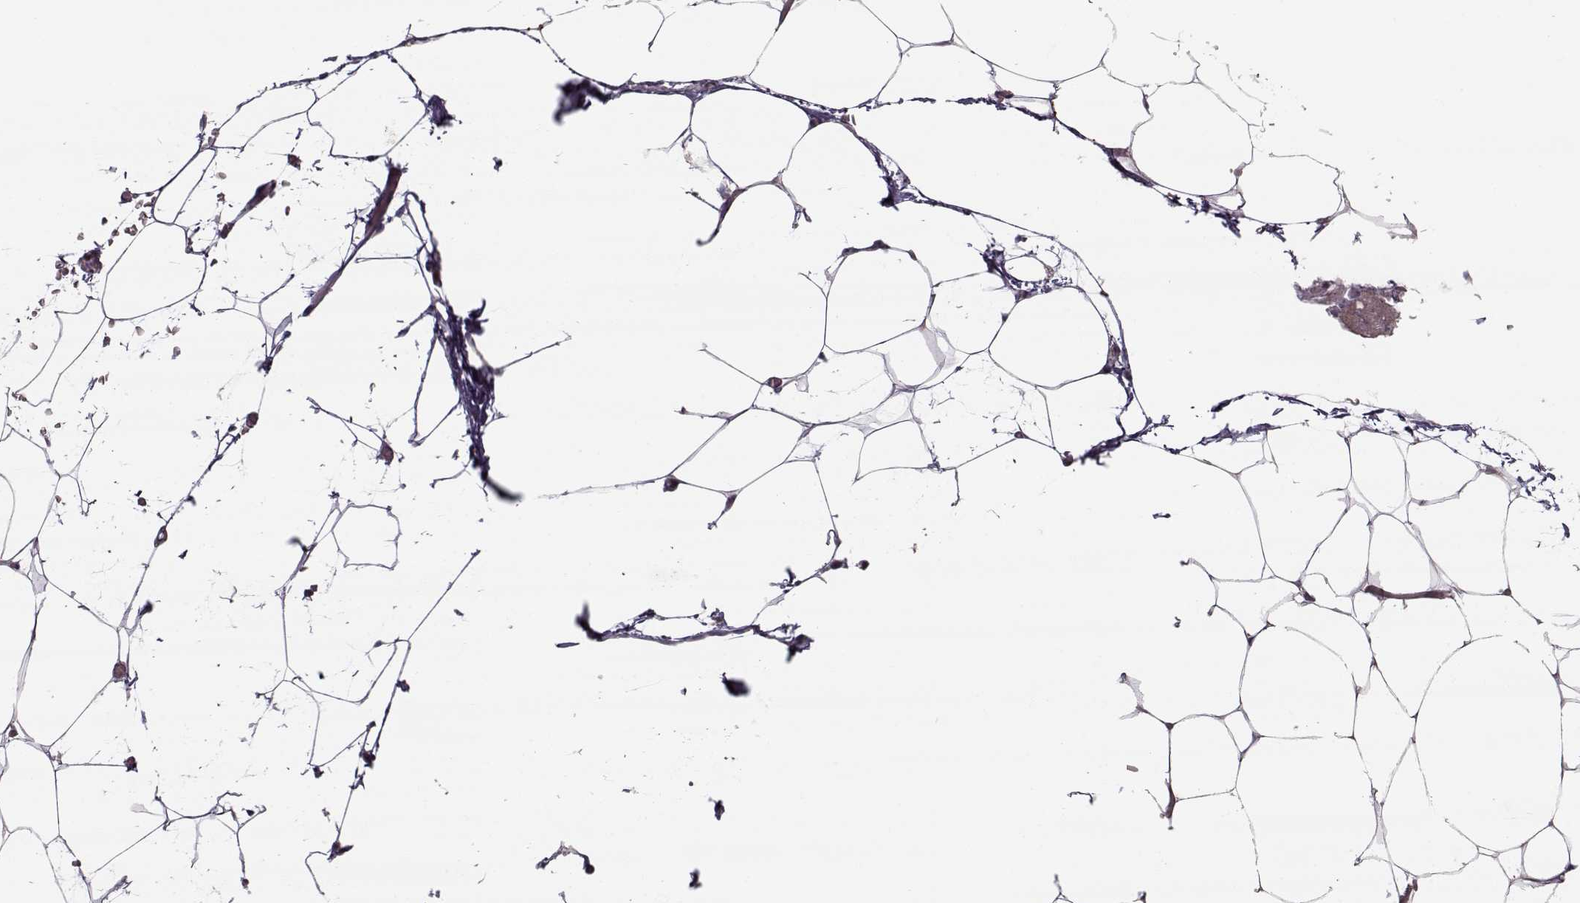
{"staining": {"intensity": "negative", "quantity": "none", "location": "none"}, "tissue": "adipose tissue", "cell_type": "Adipocytes", "image_type": "normal", "snomed": [{"axis": "morphology", "description": "Normal tissue, NOS"}, {"axis": "topography", "description": "Adipose tissue"}], "caption": "Protein analysis of benign adipose tissue displays no significant staining in adipocytes. (Immunohistochemistry (ihc), brightfield microscopy, high magnification).", "gene": "DNAI3", "patient": {"sex": "male", "age": 57}}